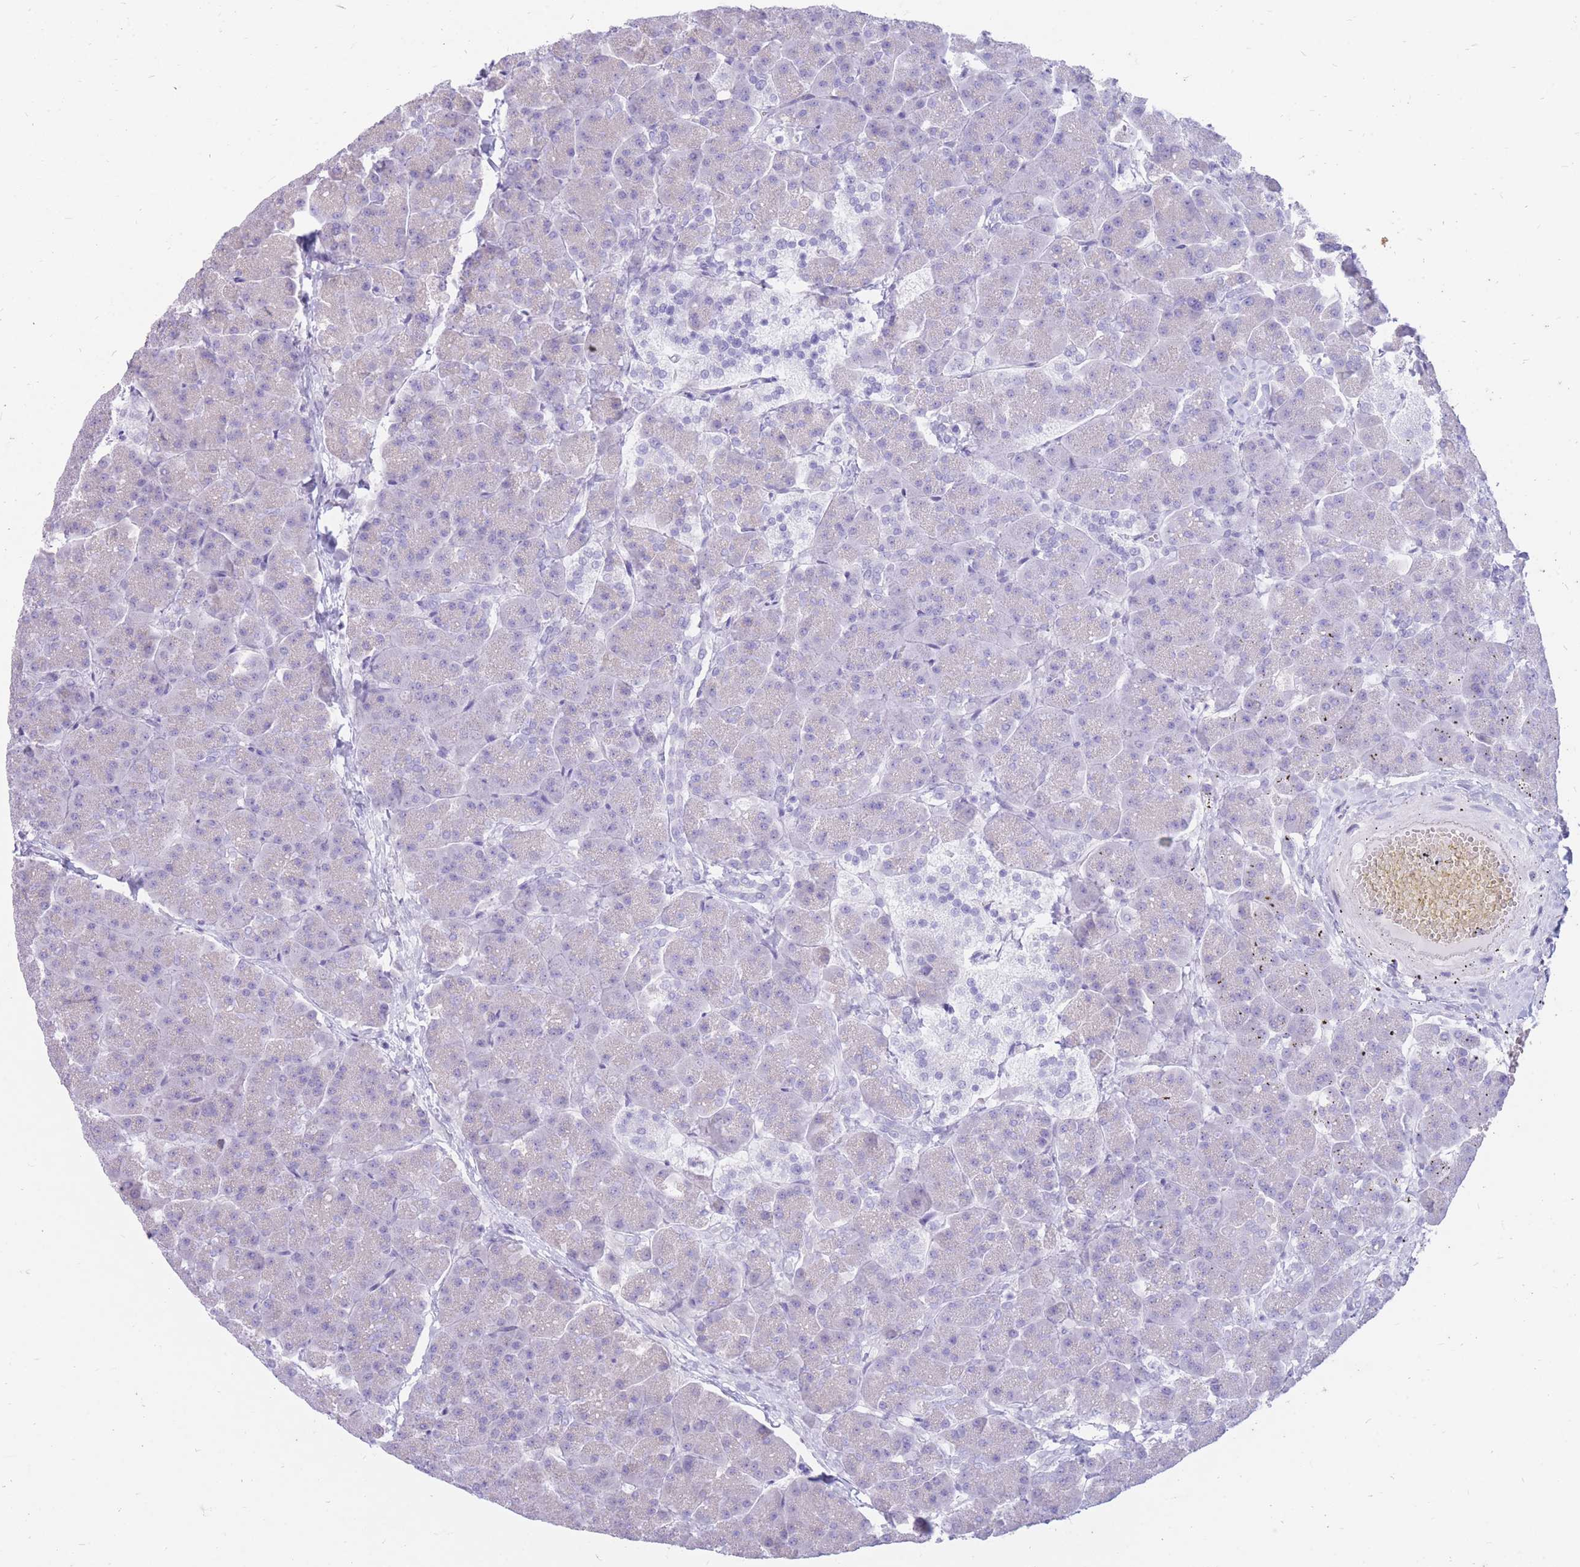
{"staining": {"intensity": "negative", "quantity": "none", "location": "none"}, "tissue": "pancreas", "cell_type": "Exocrine glandular cells", "image_type": "normal", "snomed": [{"axis": "morphology", "description": "Normal tissue, NOS"}, {"axis": "topography", "description": "Pancreas"}, {"axis": "topography", "description": "Peripheral nerve tissue"}], "caption": "This micrograph is of unremarkable pancreas stained with IHC to label a protein in brown with the nuclei are counter-stained blue. There is no expression in exocrine glandular cells.", "gene": "CYP21A2", "patient": {"sex": "male", "age": 54}}